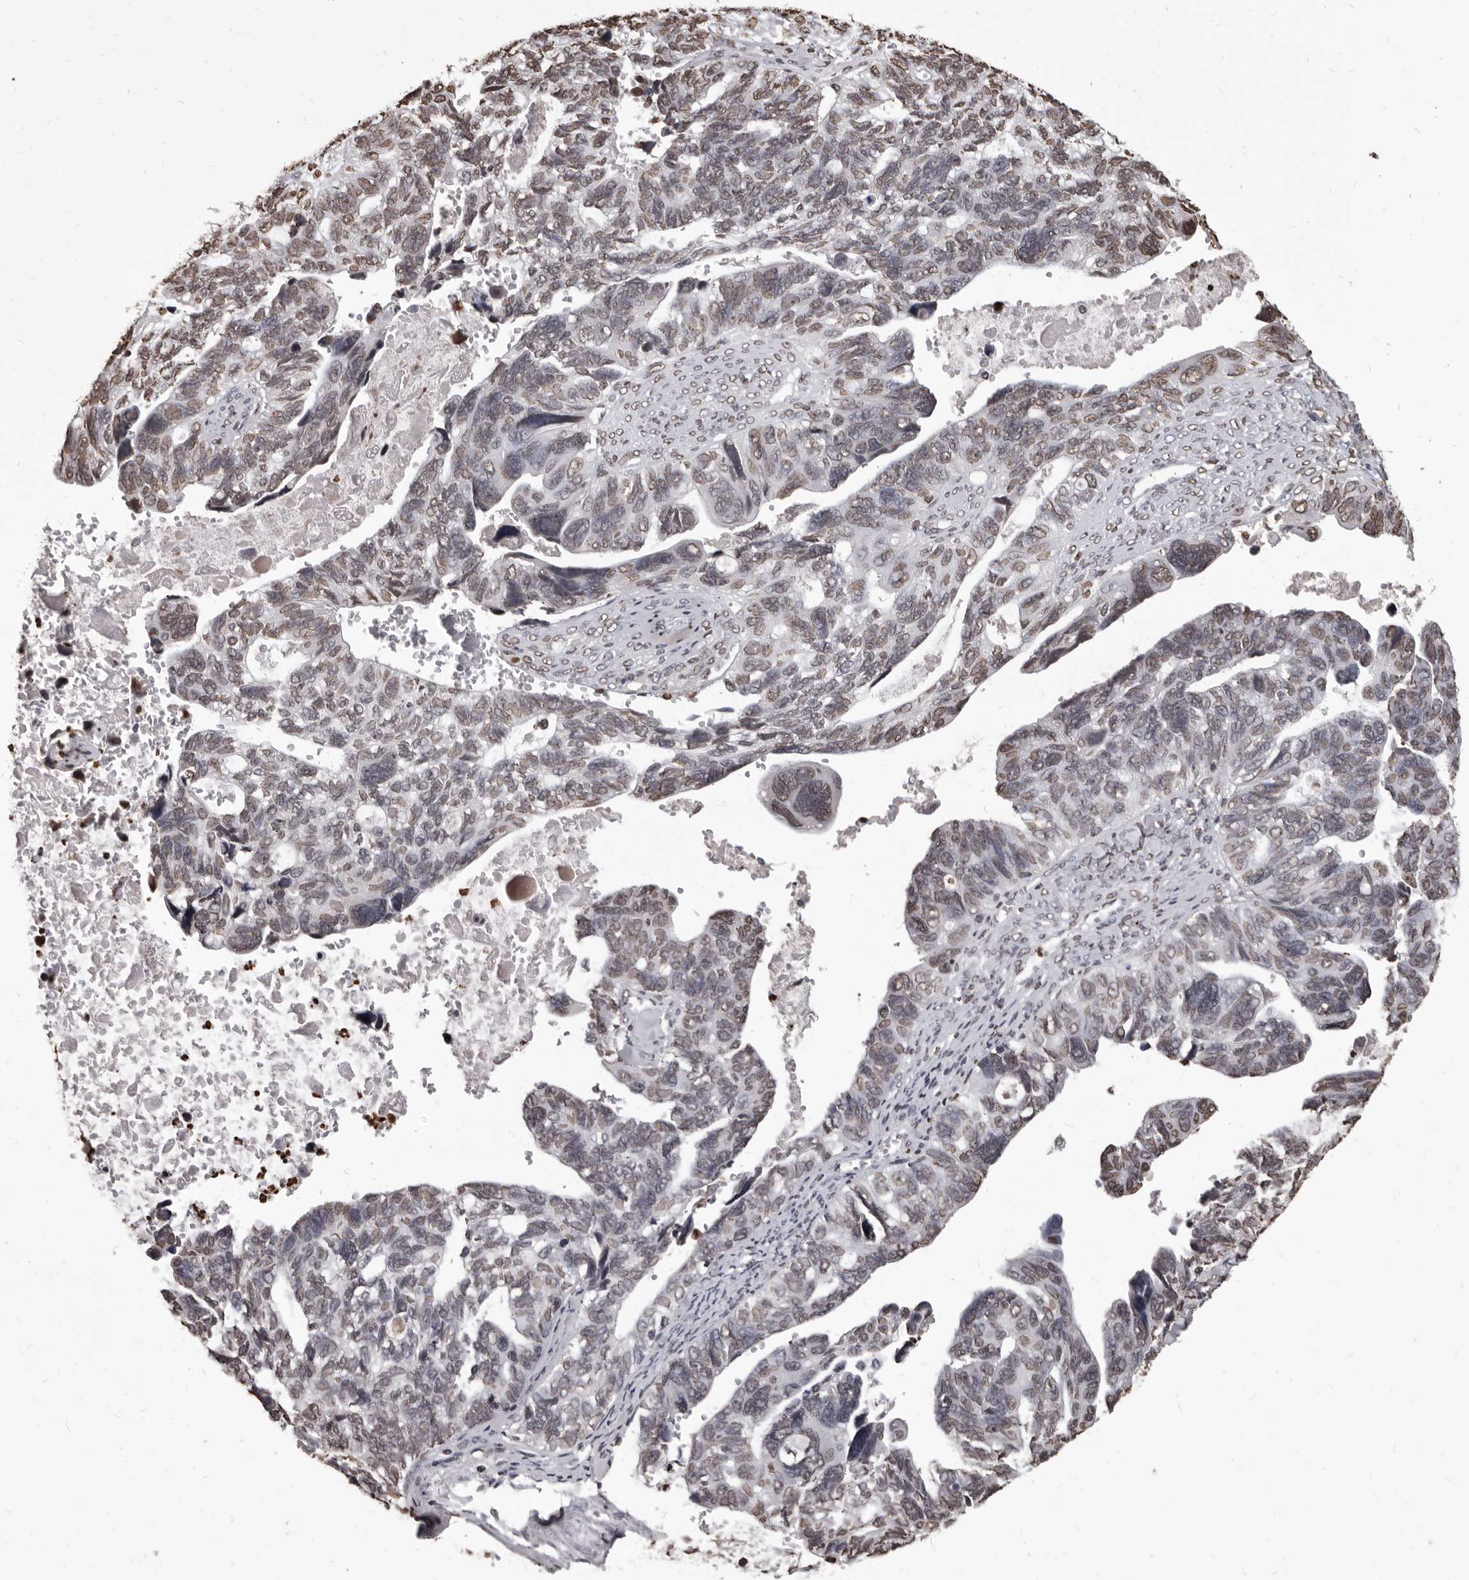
{"staining": {"intensity": "moderate", "quantity": ">75%", "location": "nuclear"}, "tissue": "ovarian cancer", "cell_type": "Tumor cells", "image_type": "cancer", "snomed": [{"axis": "morphology", "description": "Cystadenocarcinoma, serous, NOS"}, {"axis": "topography", "description": "Ovary"}], "caption": "Protein expression analysis of human ovarian cancer reveals moderate nuclear expression in about >75% of tumor cells. Using DAB (brown) and hematoxylin (blue) stains, captured at high magnification using brightfield microscopy.", "gene": "AHR", "patient": {"sex": "female", "age": 79}}